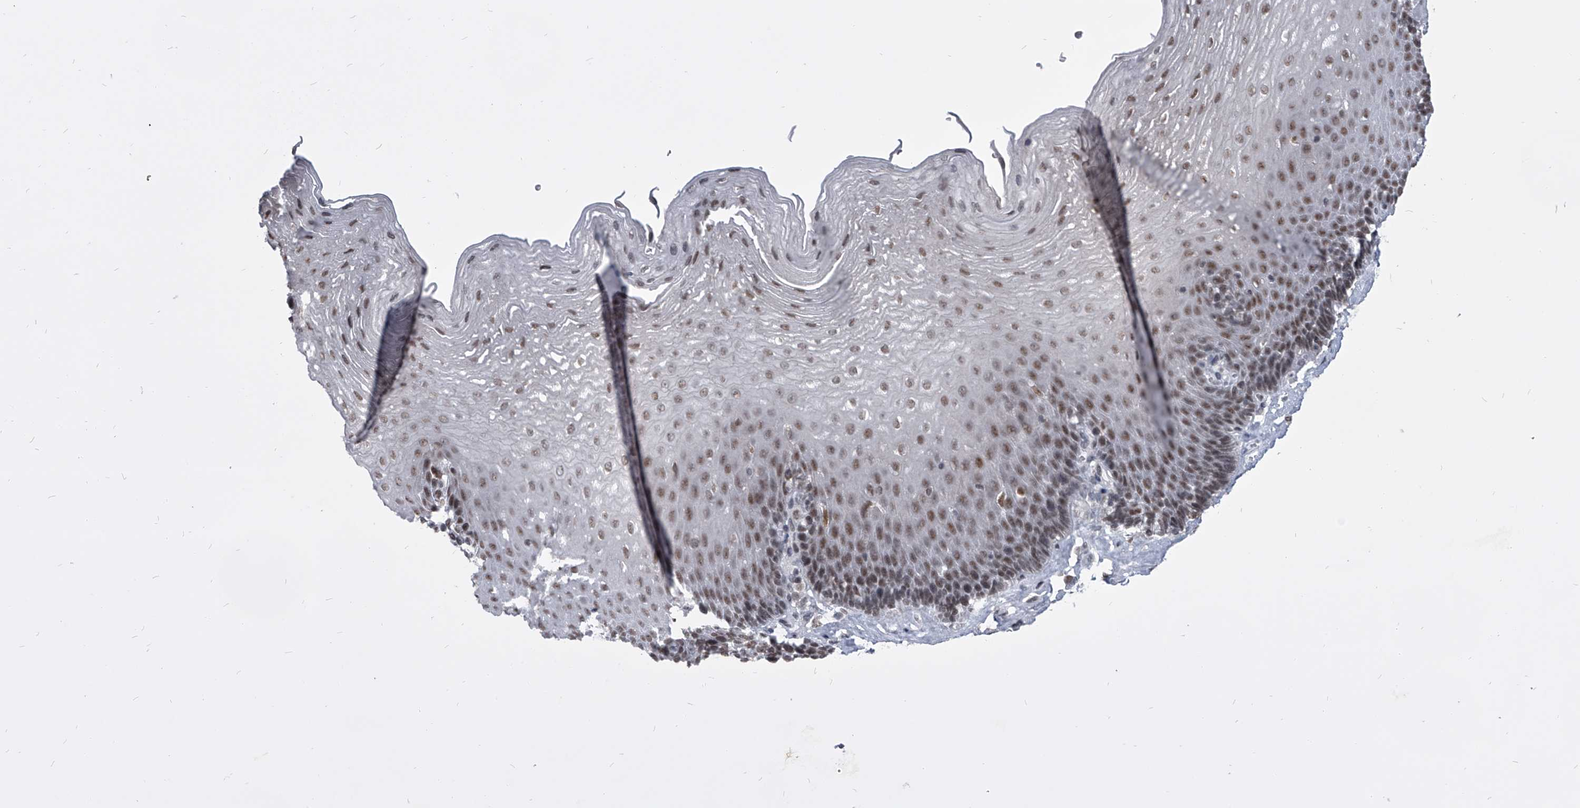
{"staining": {"intensity": "moderate", "quantity": "25%-75%", "location": "nuclear"}, "tissue": "esophagus", "cell_type": "Squamous epithelial cells", "image_type": "normal", "snomed": [{"axis": "morphology", "description": "Normal tissue, NOS"}, {"axis": "topography", "description": "Esophagus"}], "caption": "A brown stain shows moderate nuclear positivity of a protein in squamous epithelial cells of normal human esophagus.", "gene": "PPIL4", "patient": {"sex": "female", "age": 66}}